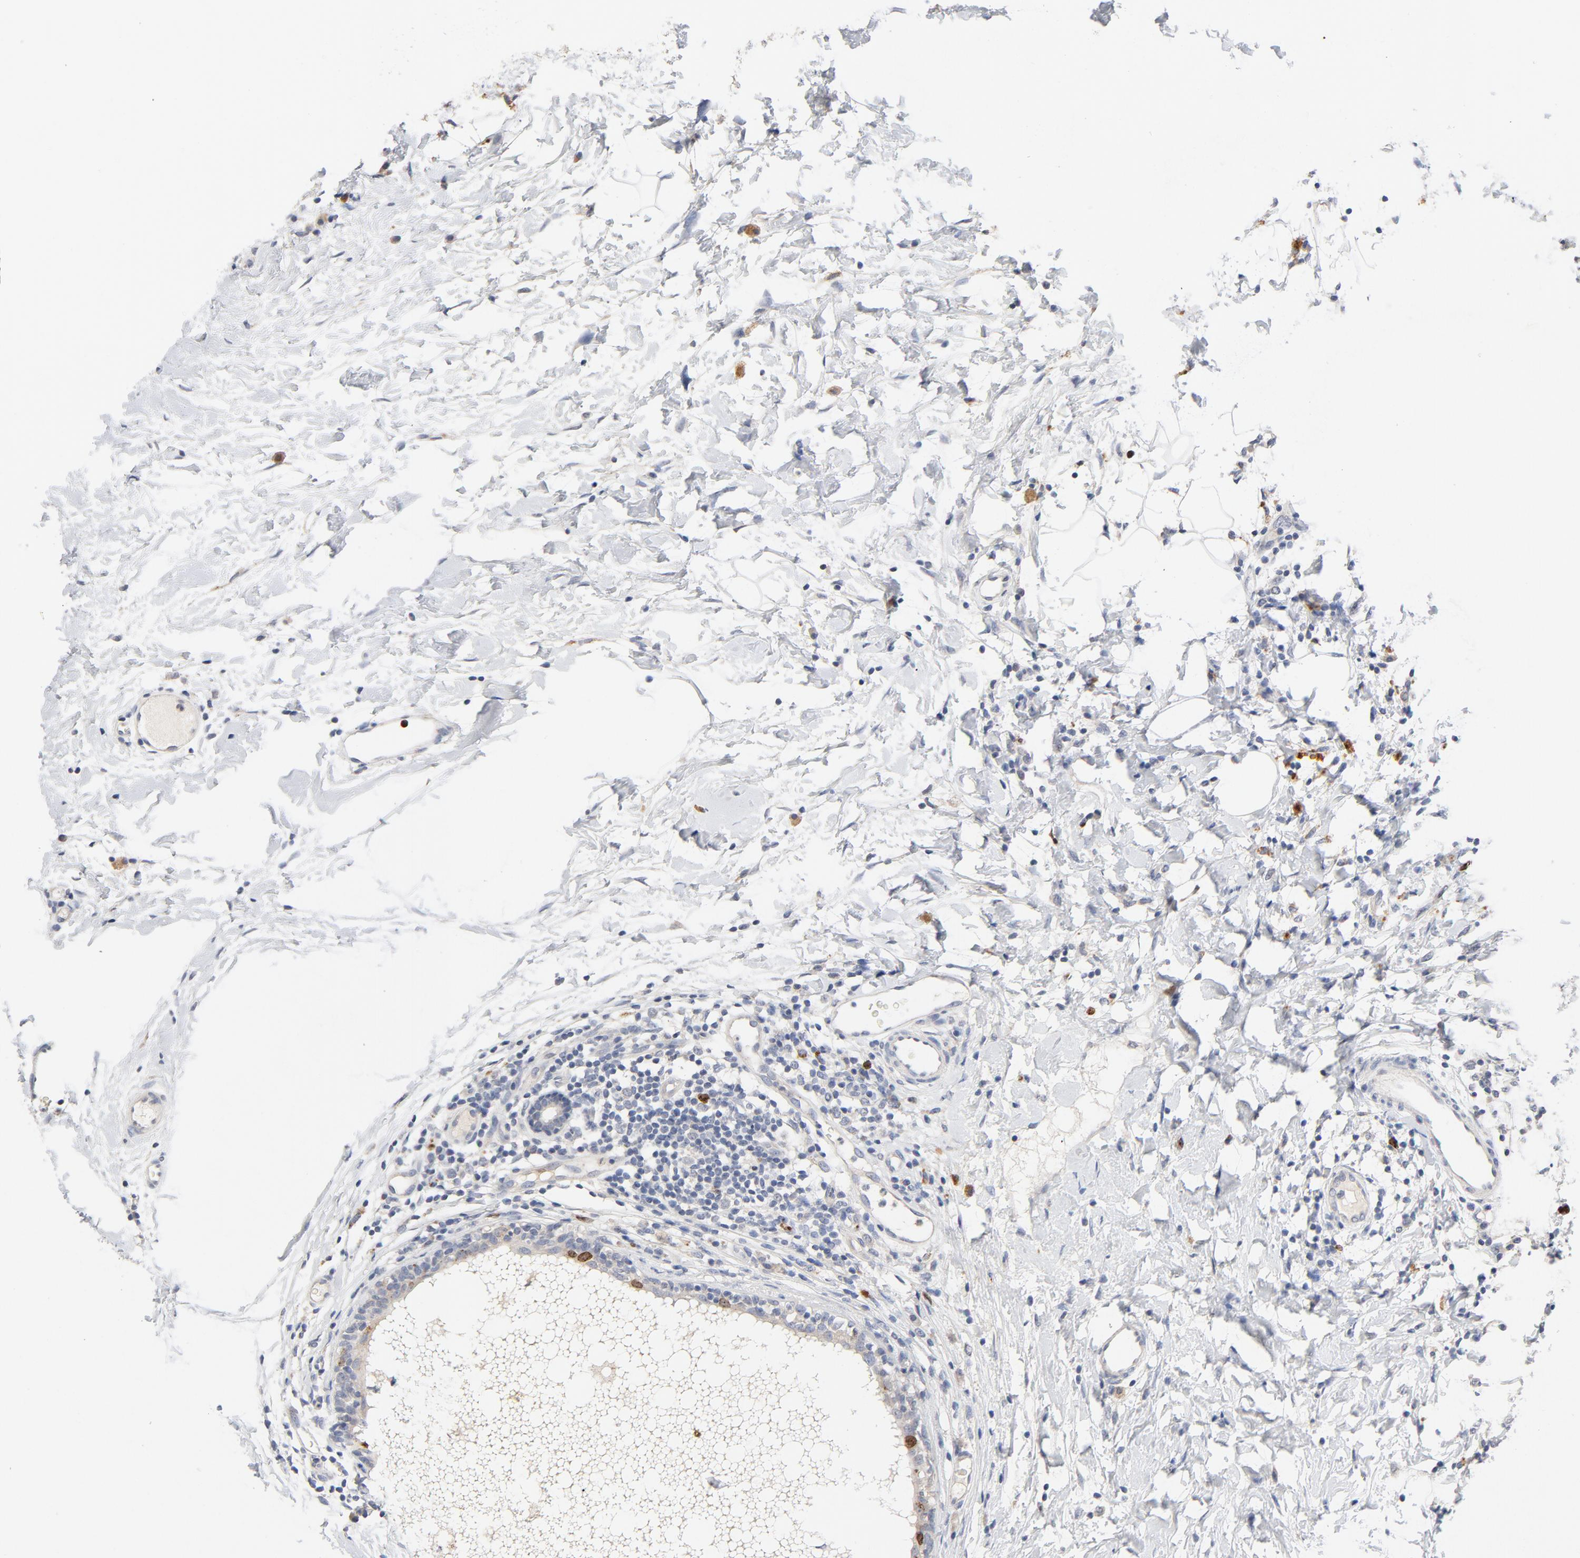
{"staining": {"intensity": "moderate", "quantity": "<25%", "location": "nuclear"}, "tissue": "breast cancer", "cell_type": "Tumor cells", "image_type": "cancer", "snomed": [{"axis": "morphology", "description": "Duct carcinoma"}, {"axis": "topography", "description": "Breast"}], "caption": "DAB immunohistochemical staining of human breast invasive ductal carcinoma shows moderate nuclear protein expression in approximately <25% of tumor cells.", "gene": "BIRC5", "patient": {"sex": "female", "age": 40}}